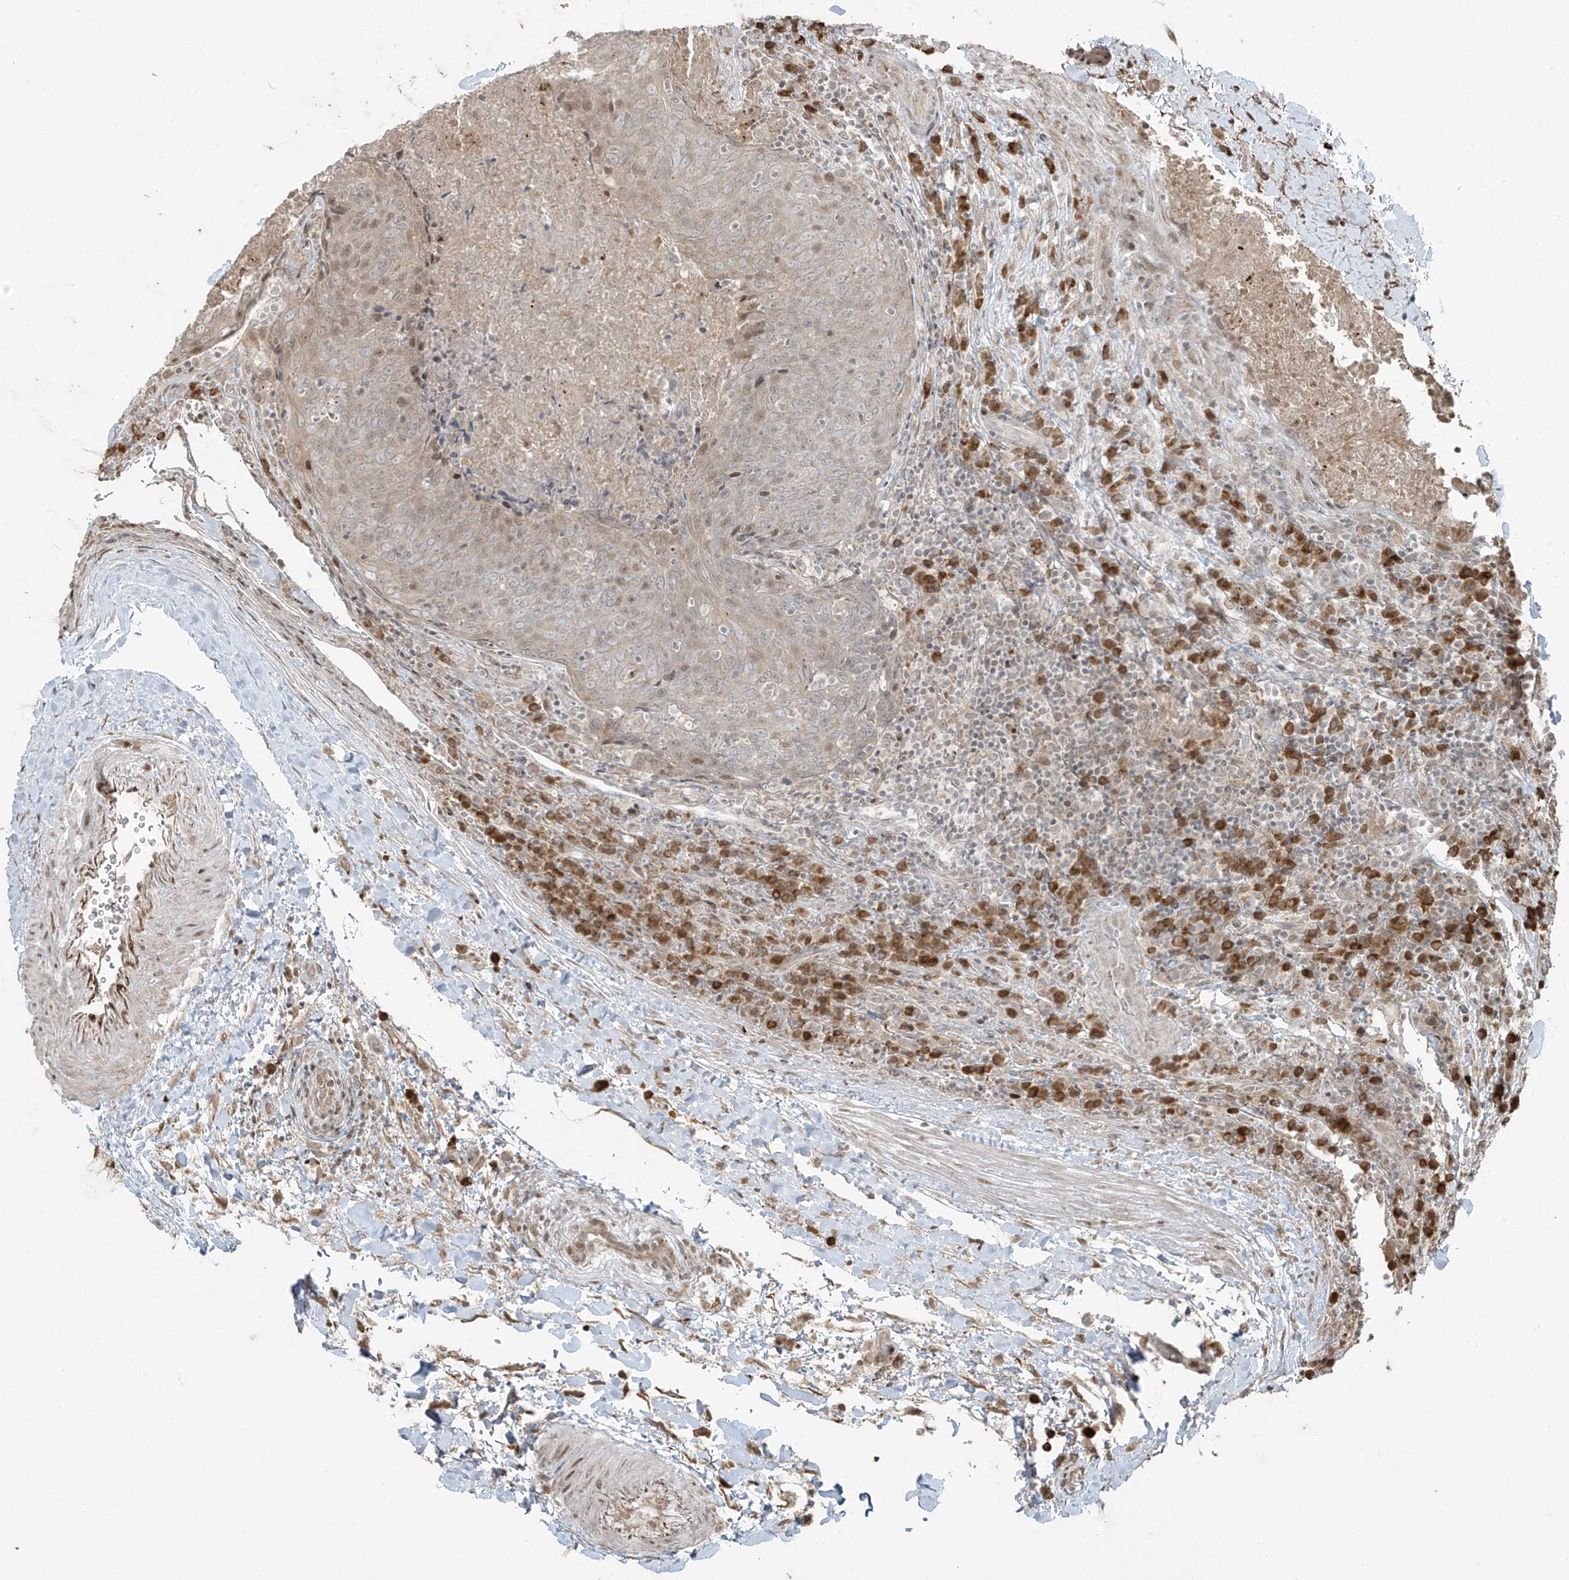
{"staining": {"intensity": "moderate", "quantity": "<25%", "location": "nuclear"}, "tissue": "head and neck cancer", "cell_type": "Tumor cells", "image_type": "cancer", "snomed": [{"axis": "morphology", "description": "Squamous cell carcinoma, NOS"}, {"axis": "morphology", "description": "Squamous cell carcinoma, metastatic, NOS"}, {"axis": "topography", "description": "Lymph node"}, {"axis": "topography", "description": "Head-Neck"}], "caption": "IHC histopathology image of human head and neck cancer (squamous cell carcinoma) stained for a protein (brown), which reveals low levels of moderate nuclear positivity in about <25% of tumor cells.", "gene": "TTC22", "patient": {"sex": "male", "age": 62}}